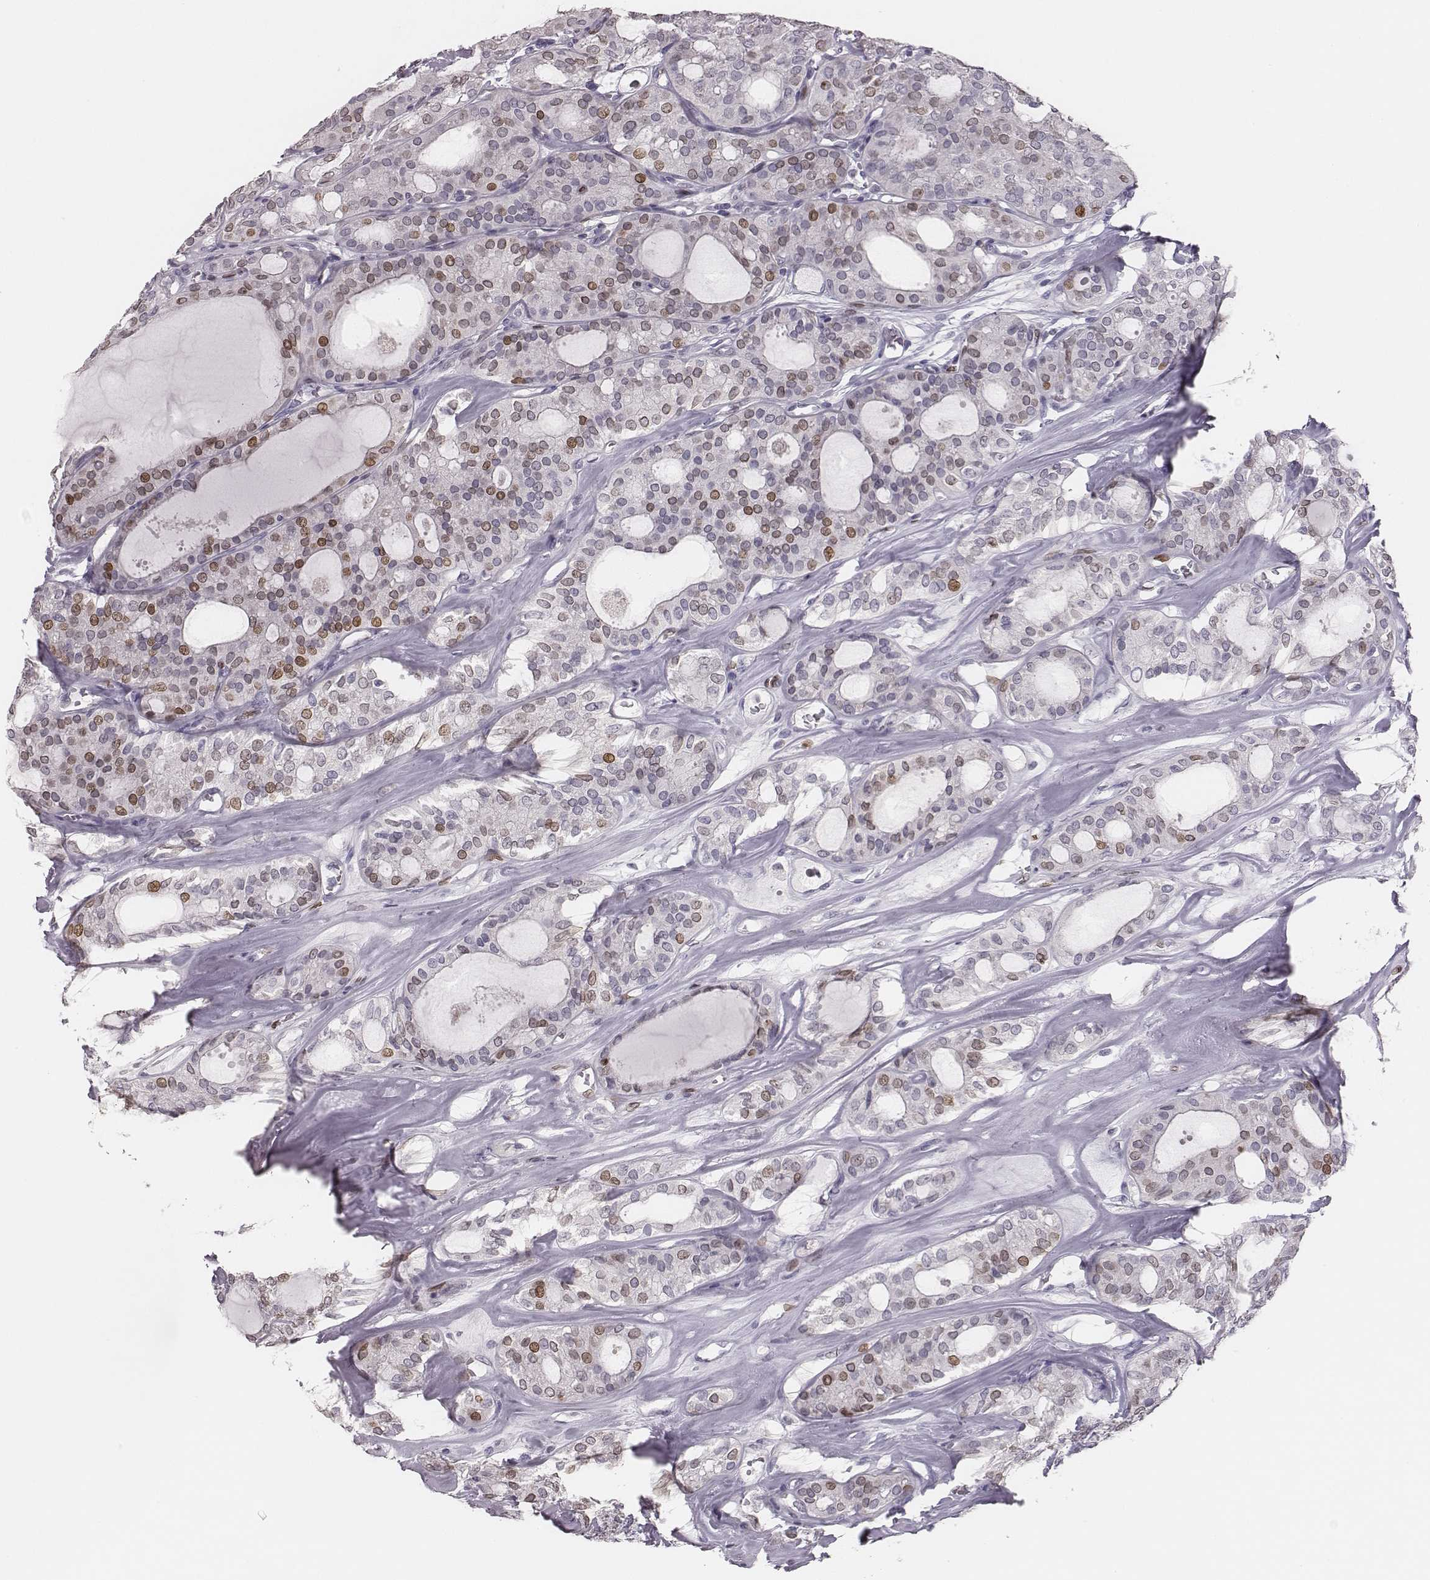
{"staining": {"intensity": "moderate", "quantity": "25%-75%", "location": "nuclear"}, "tissue": "thyroid cancer", "cell_type": "Tumor cells", "image_type": "cancer", "snomed": [{"axis": "morphology", "description": "Follicular adenoma carcinoma, NOS"}, {"axis": "topography", "description": "Thyroid gland"}], "caption": "Protein expression analysis of human follicular adenoma carcinoma (thyroid) reveals moderate nuclear expression in about 25%-75% of tumor cells.", "gene": "ADGRF4", "patient": {"sex": "male", "age": 75}}